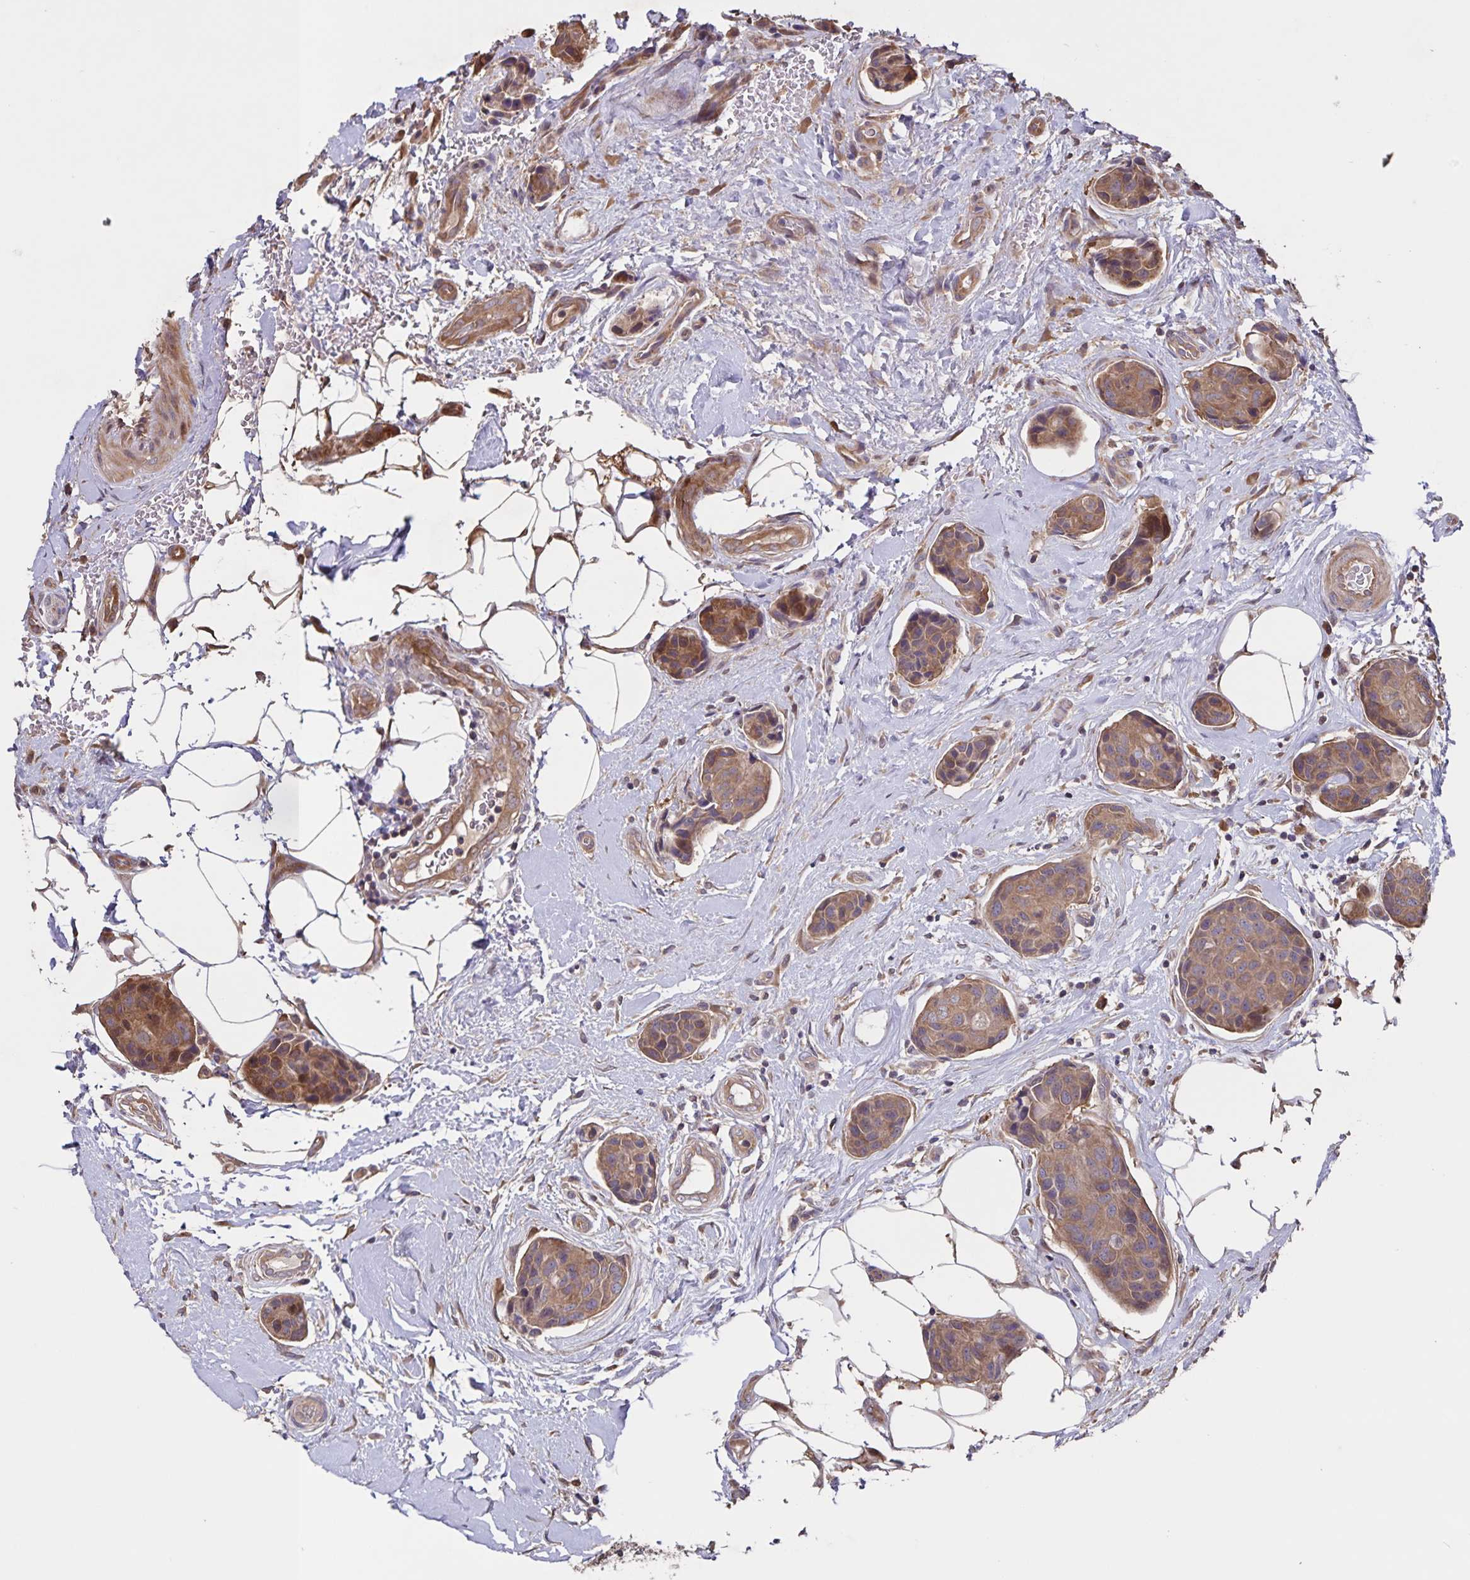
{"staining": {"intensity": "moderate", "quantity": ">75%", "location": "cytoplasmic/membranous"}, "tissue": "breast cancer", "cell_type": "Tumor cells", "image_type": "cancer", "snomed": [{"axis": "morphology", "description": "Duct carcinoma"}, {"axis": "topography", "description": "Breast"}, {"axis": "topography", "description": "Lymph node"}], "caption": "Protein expression analysis of breast intraductal carcinoma displays moderate cytoplasmic/membranous expression in about >75% of tumor cells.", "gene": "FBXL16", "patient": {"sex": "female", "age": 80}}